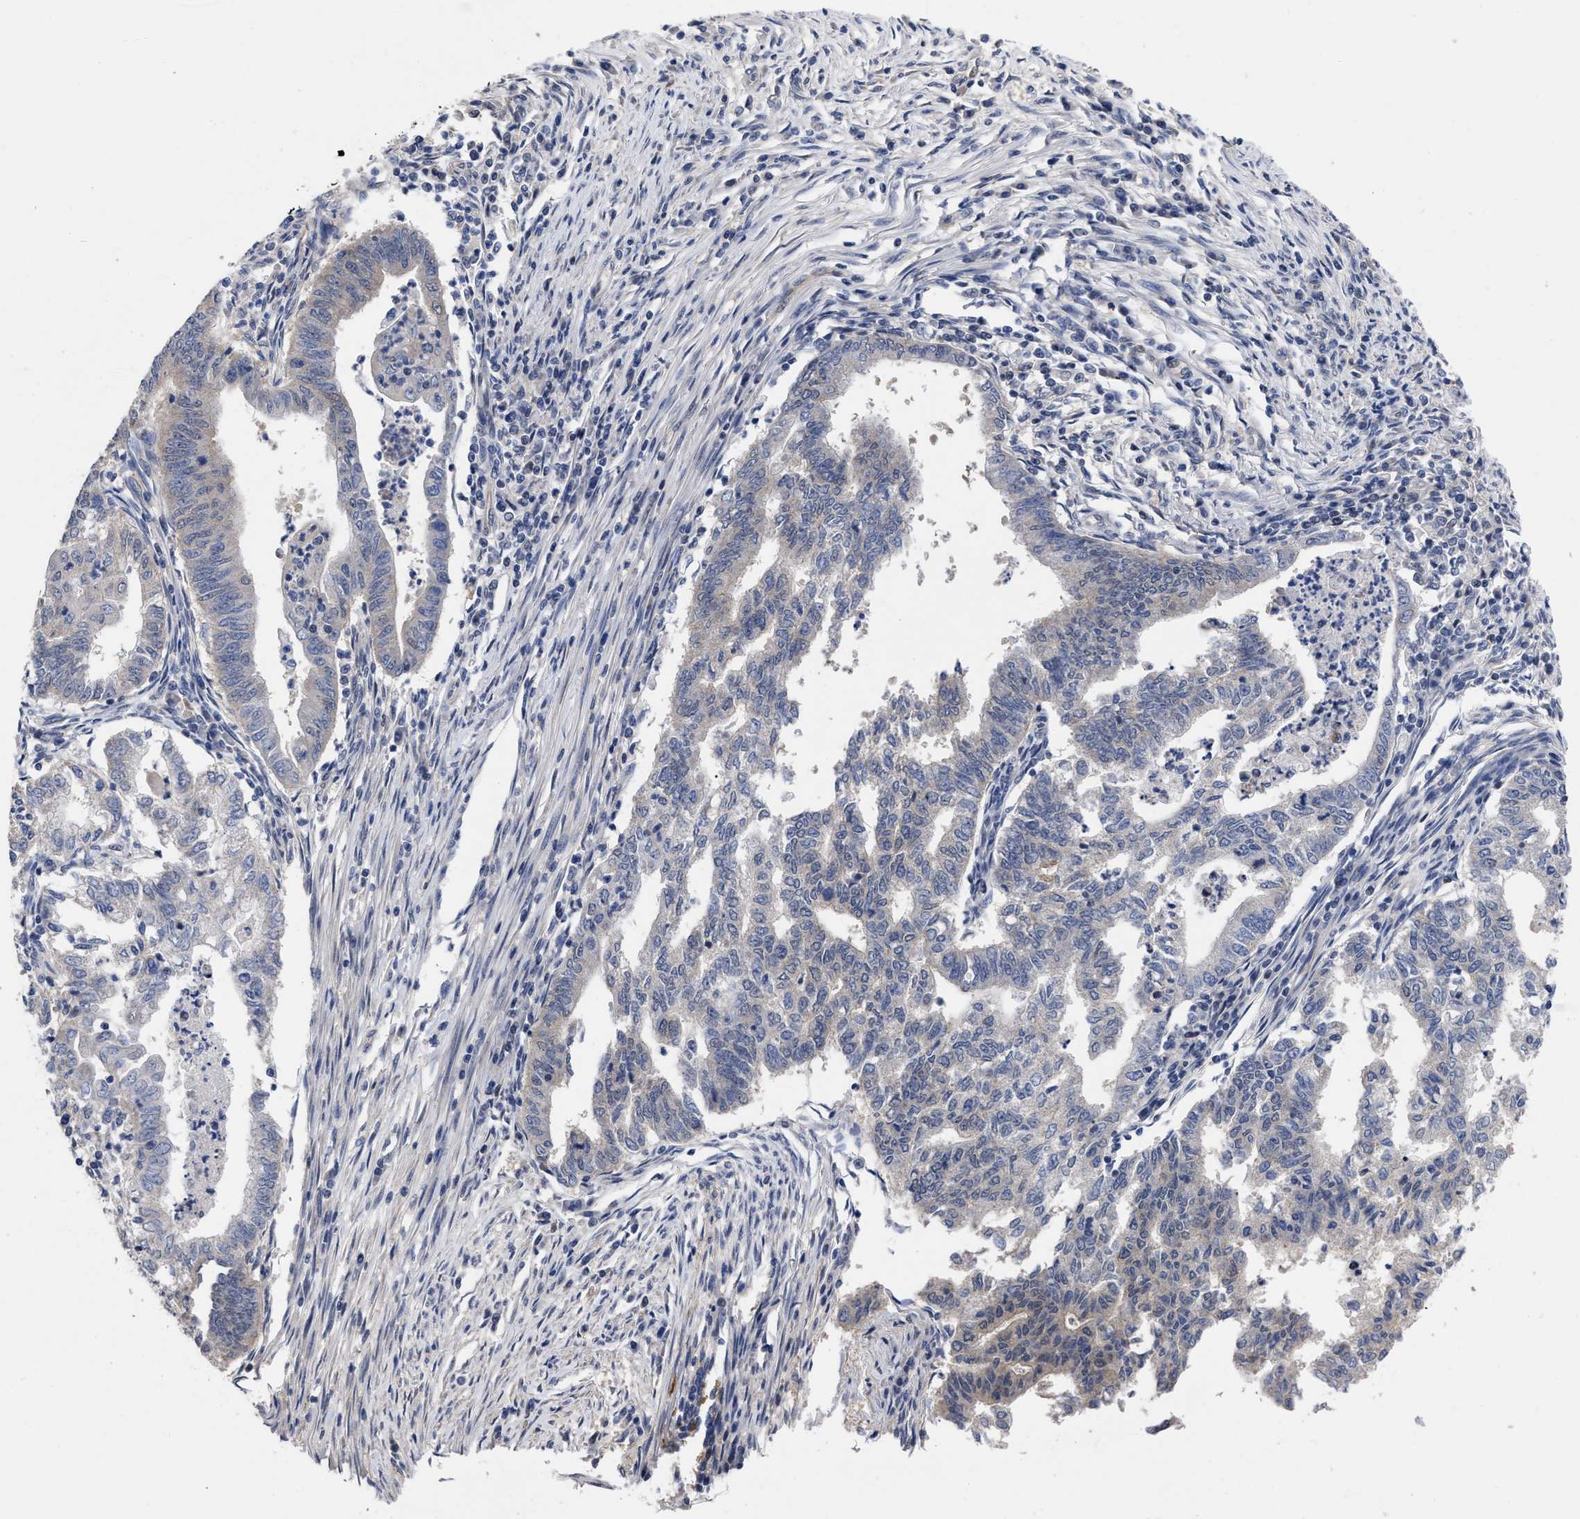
{"staining": {"intensity": "weak", "quantity": "<25%", "location": "cytoplasmic/membranous"}, "tissue": "endometrial cancer", "cell_type": "Tumor cells", "image_type": "cancer", "snomed": [{"axis": "morphology", "description": "Polyp, NOS"}, {"axis": "morphology", "description": "Adenocarcinoma, NOS"}, {"axis": "morphology", "description": "Adenoma, NOS"}, {"axis": "topography", "description": "Endometrium"}], "caption": "There is no significant staining in tumor cells of endometrial cancer (adenoma).", "gene": "CCN5", "patient": {"sex": "female", "age": 79}}